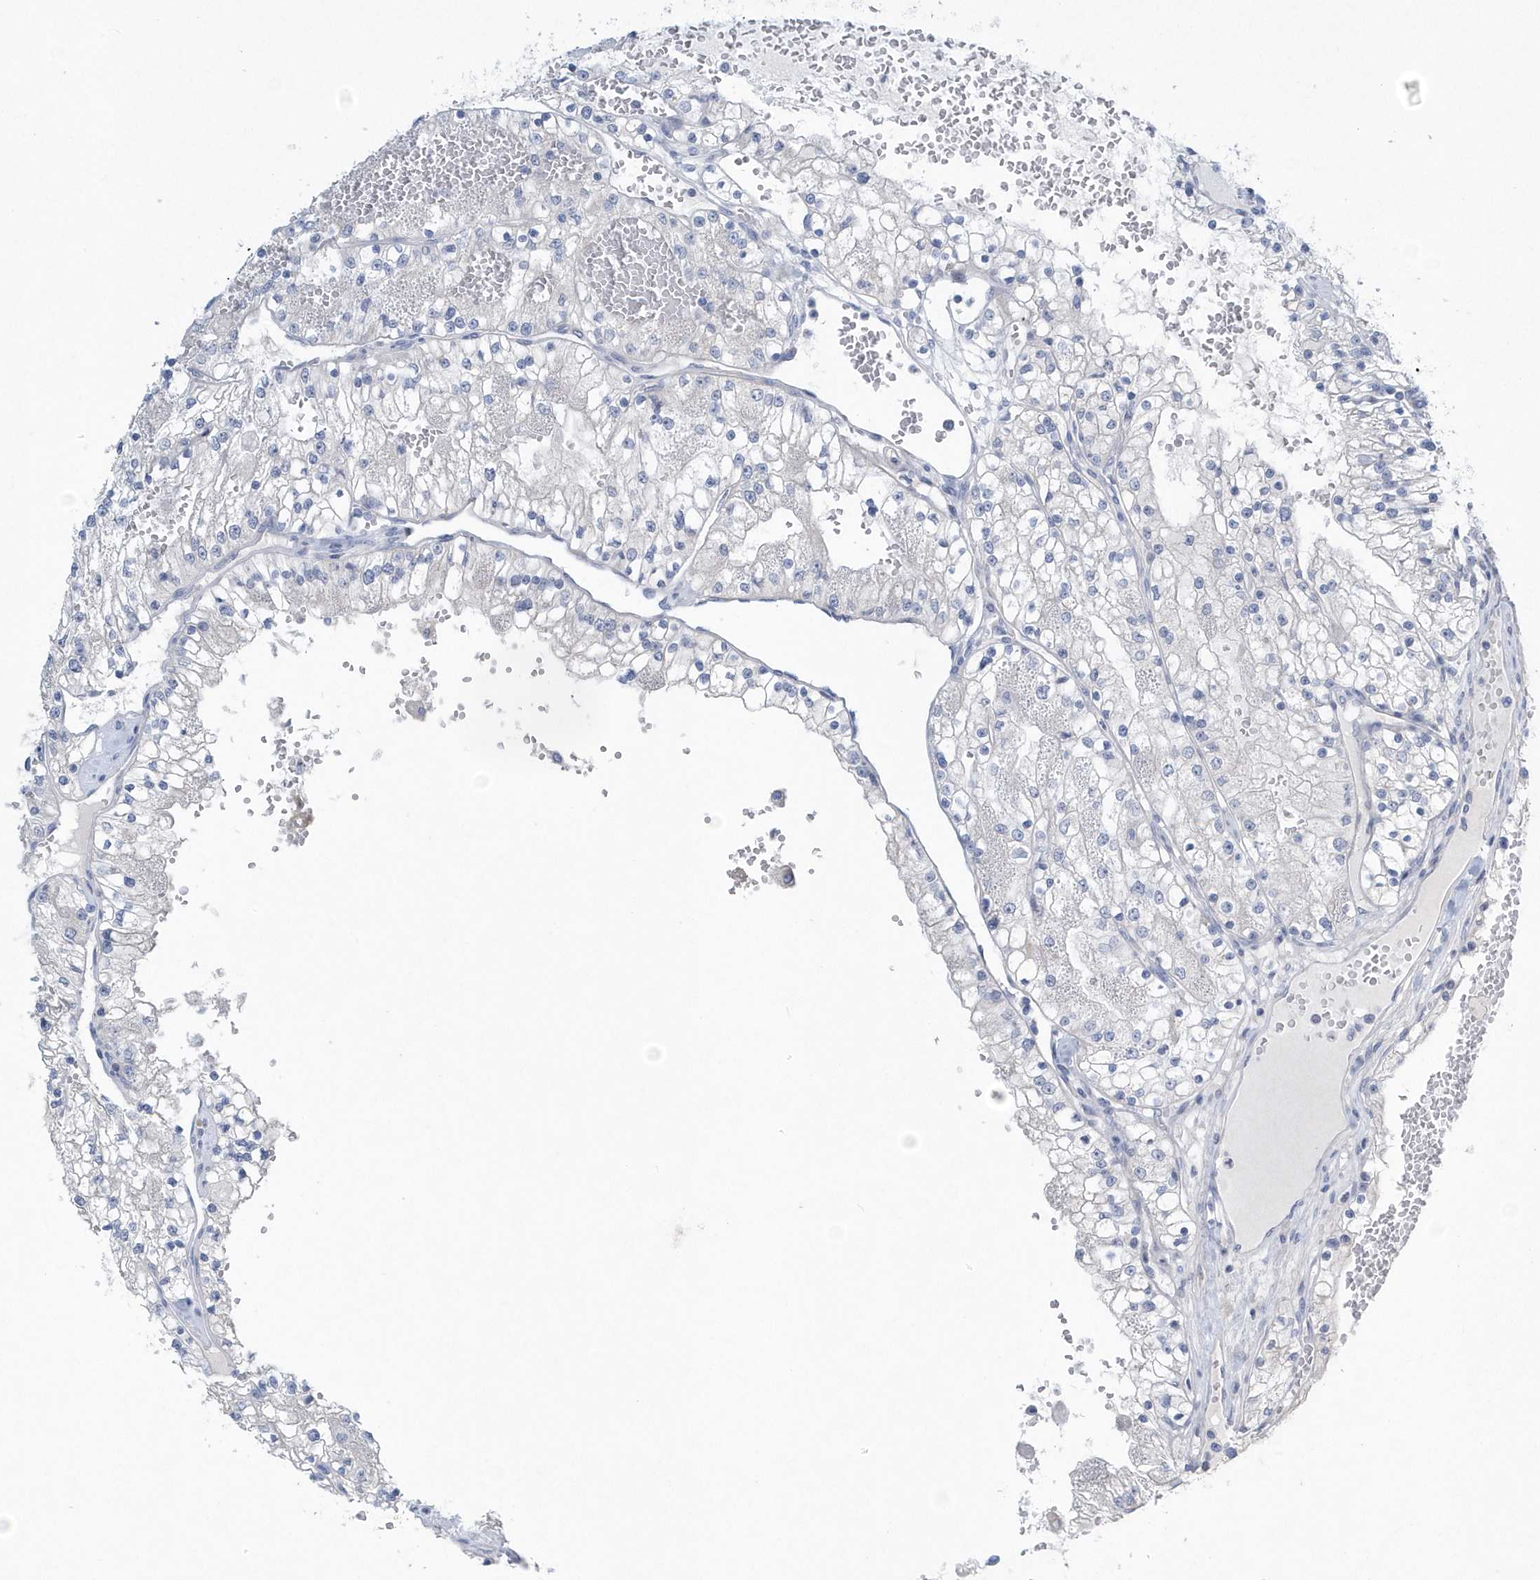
{"staining": {"intensity": "negative", "quantity": "none", "location": "none"}, "tissue": "renal cancer", "cell_type": "Tumor cells", "image_type": "cancer", "snomed": [{"axis": "morphology", "description": "Normal tissue, NOS"}, {"axis": "morphology", "description": "Adenocarcinoma, NOS"}, {"axis": "topography", "description": "Kidney"}], "caption": "An immunohistochemistry (IHC) micrograph of renal cancer (adenocarcinoma) is shown. There is no staining in tumor cells of renal cancer (adenocarcinoma).", "gene": "SPATA18", "patient": {"sex": "male", "age": 68}}